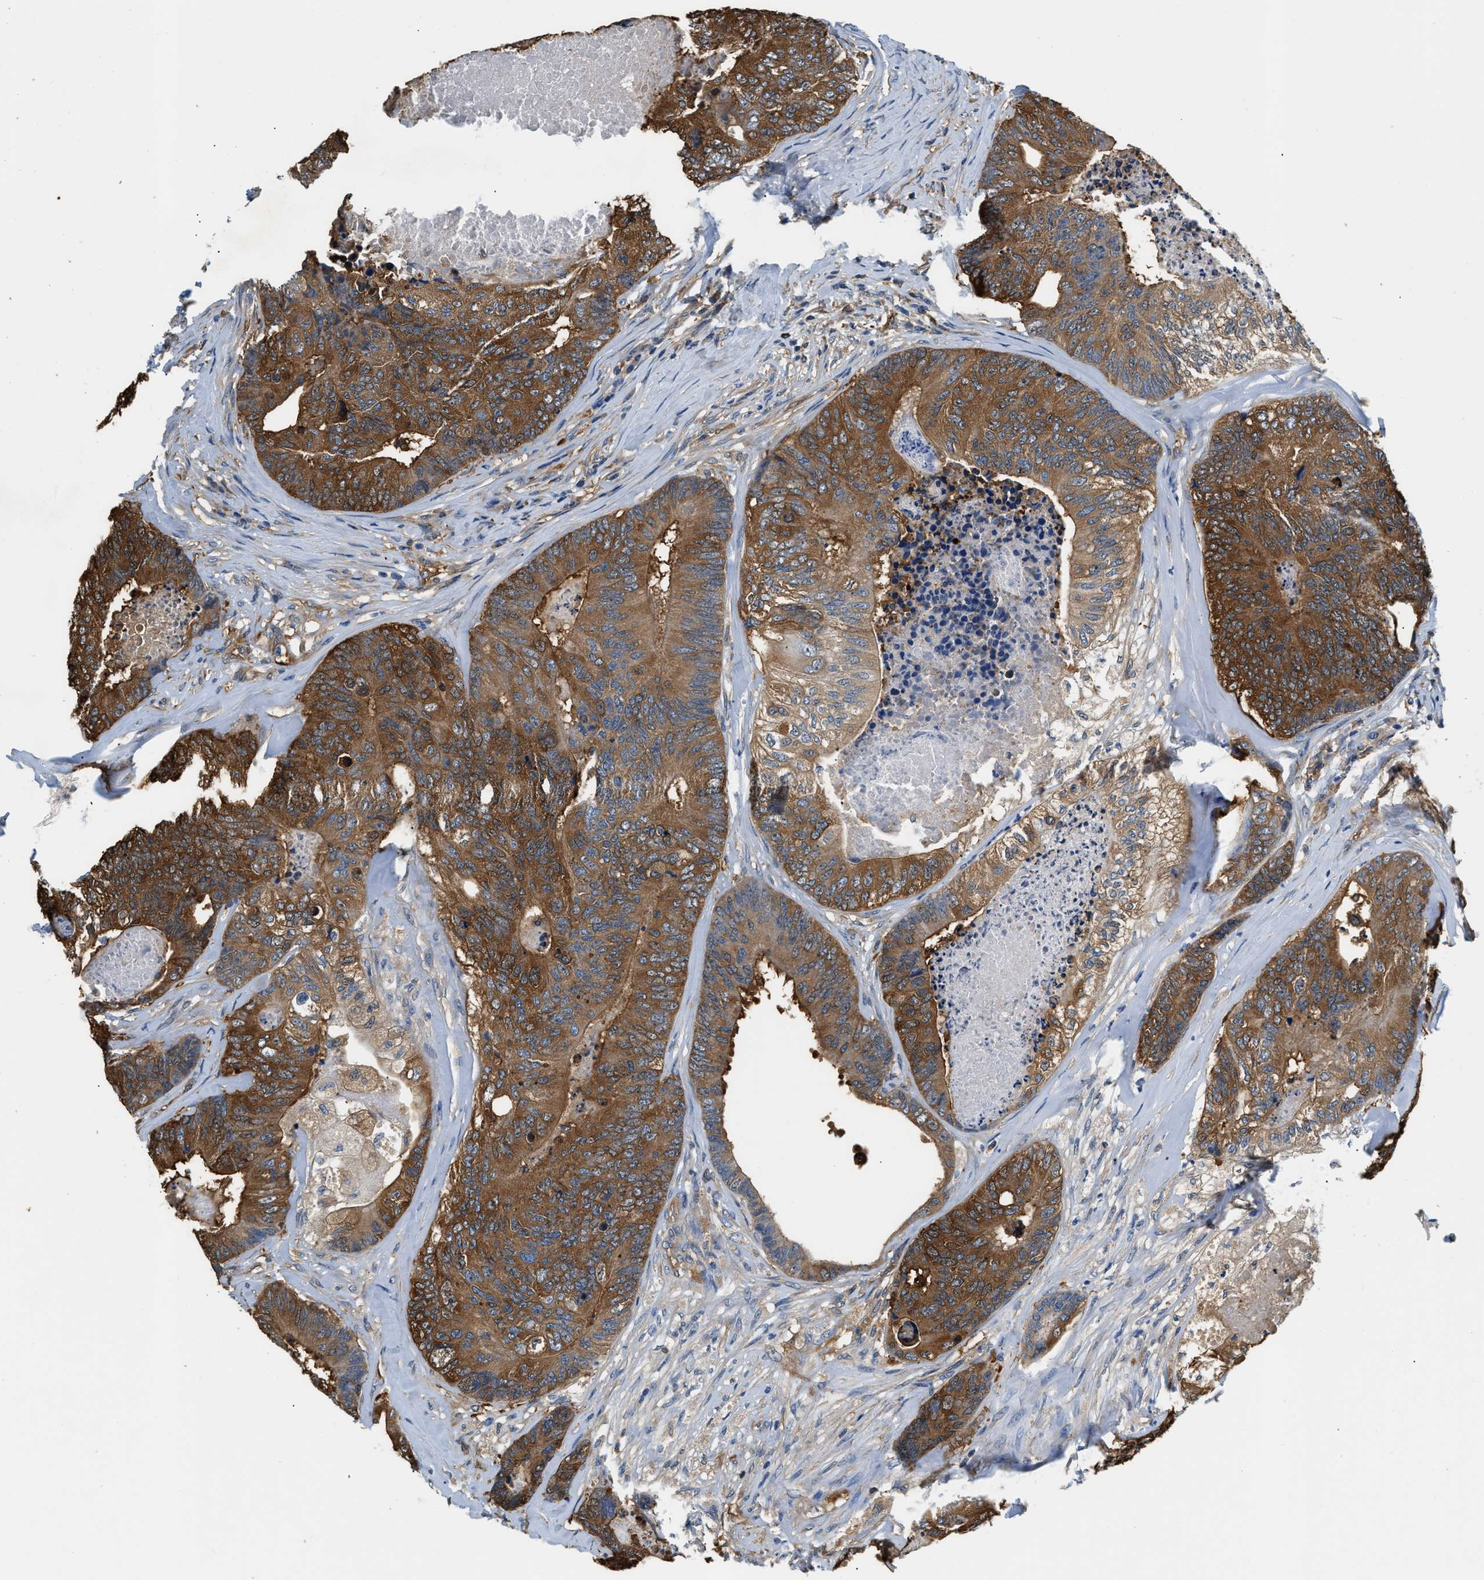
{"staining": {"intensity": "strong", "quantity": ">75%", "location": "cytoplasmic/membranous"}, "tissue": "colorectal cancer", "cell_type": "Tumor cells", "image_type": "cancer", "snomed": [{"axis": "morphology", "description": "Adenocarcinoma, NOS"}, {"axis": "topography", "description": "Colon"}], "caption": "Human adenocarcinoma (colorectal) stained with a brown dye reveals strong cytoplasmic/membranous positive expression in approximately >75% of tumor cells.", "gene": "PPP2R1B", "patient": {"sex": "female", "age": 67}}